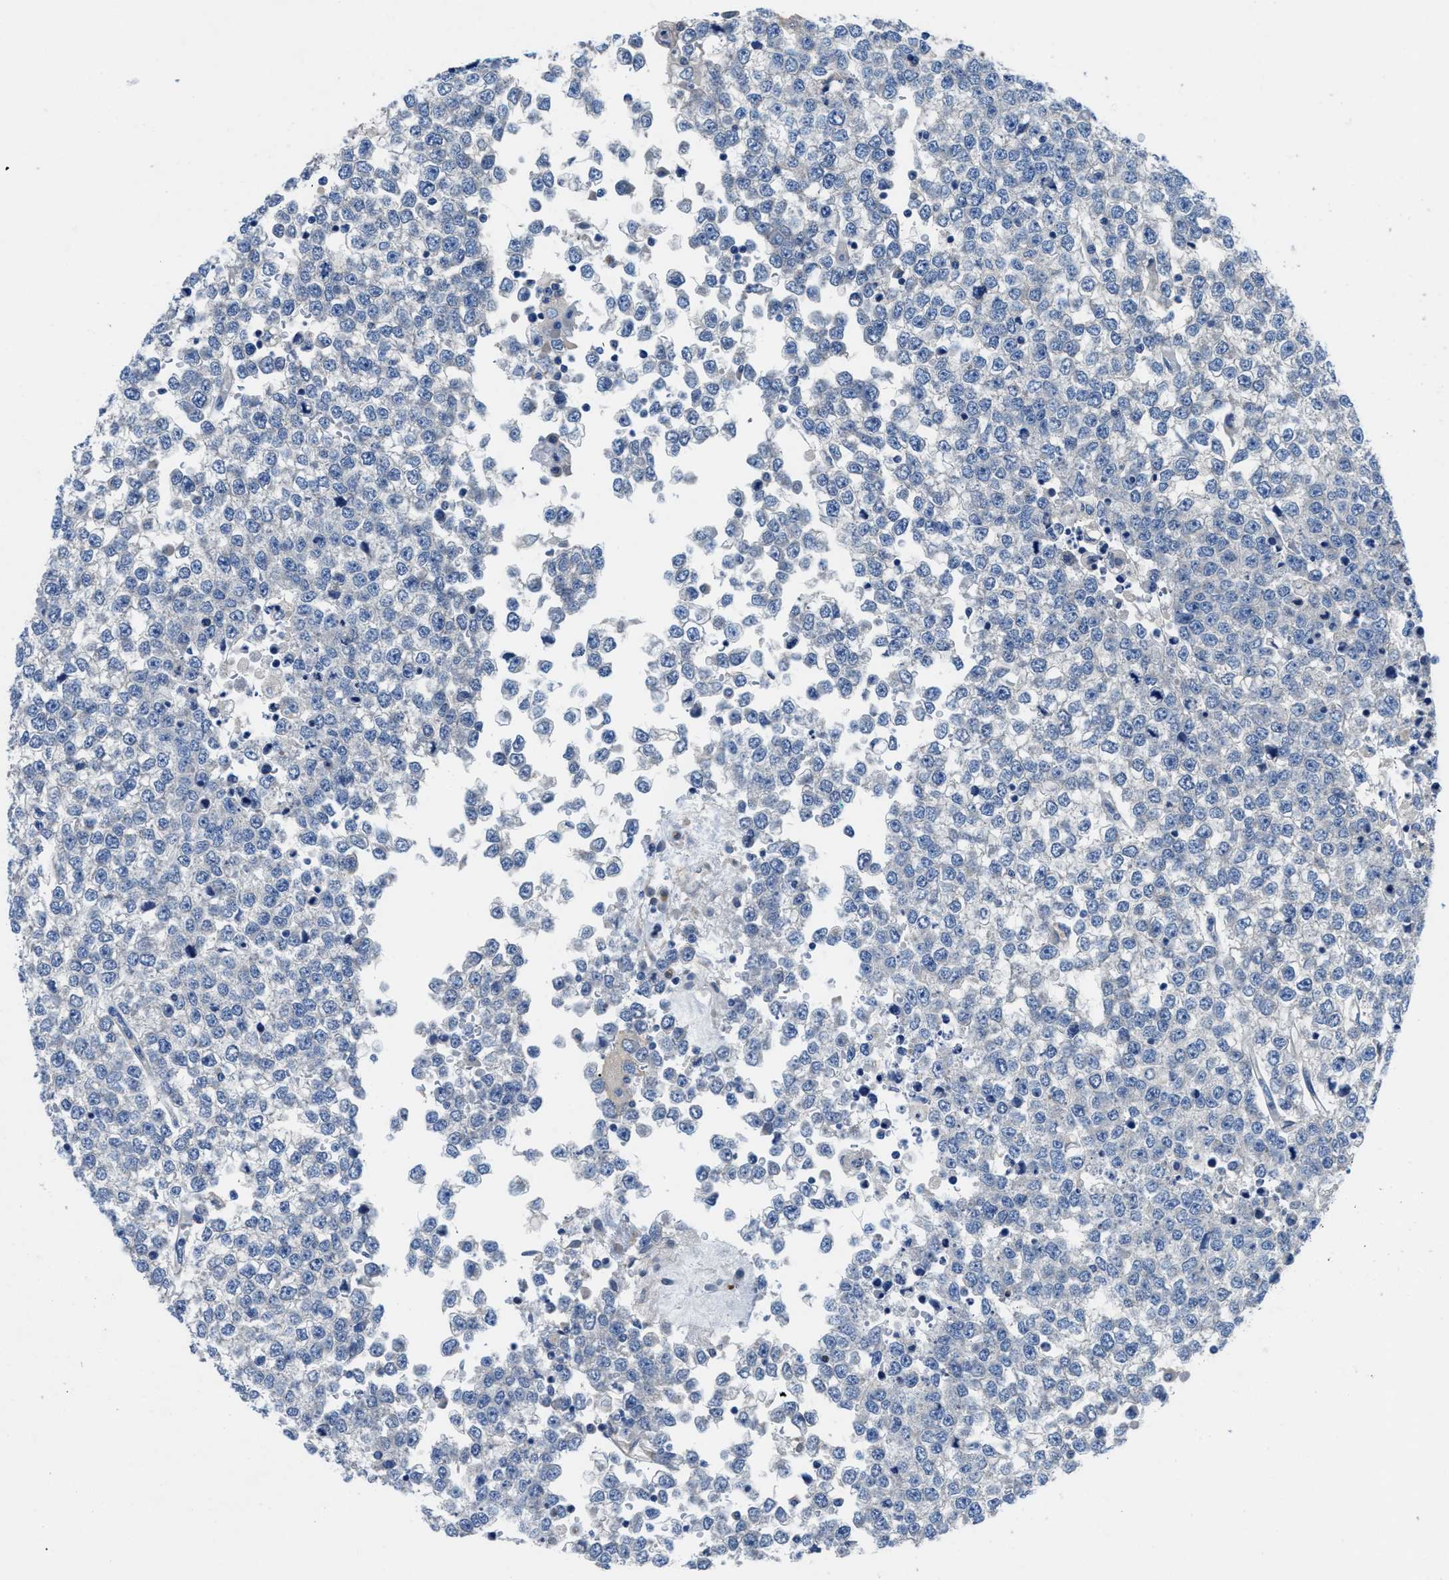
{"staining": {"intensity": "negative", "quantity": "none", "location": "none"}, "tissue": "testis cancer", "cell_type": "Tumor cells", "image_type": "cancer", "snomed": [{"axis": "morphology", "description": "Seminoma, NOS"}, {"axis": "topography", "description": "Testis"}], "caption": "IHC photomicrograph of neoplastic tissue: human testis cancer stained with DAB (3,3'-diaminobenzidine) exhibits no significant protein staining in tumor cells.", "gene": "PGR", "patient": {"sex": "male", "age": 65}}